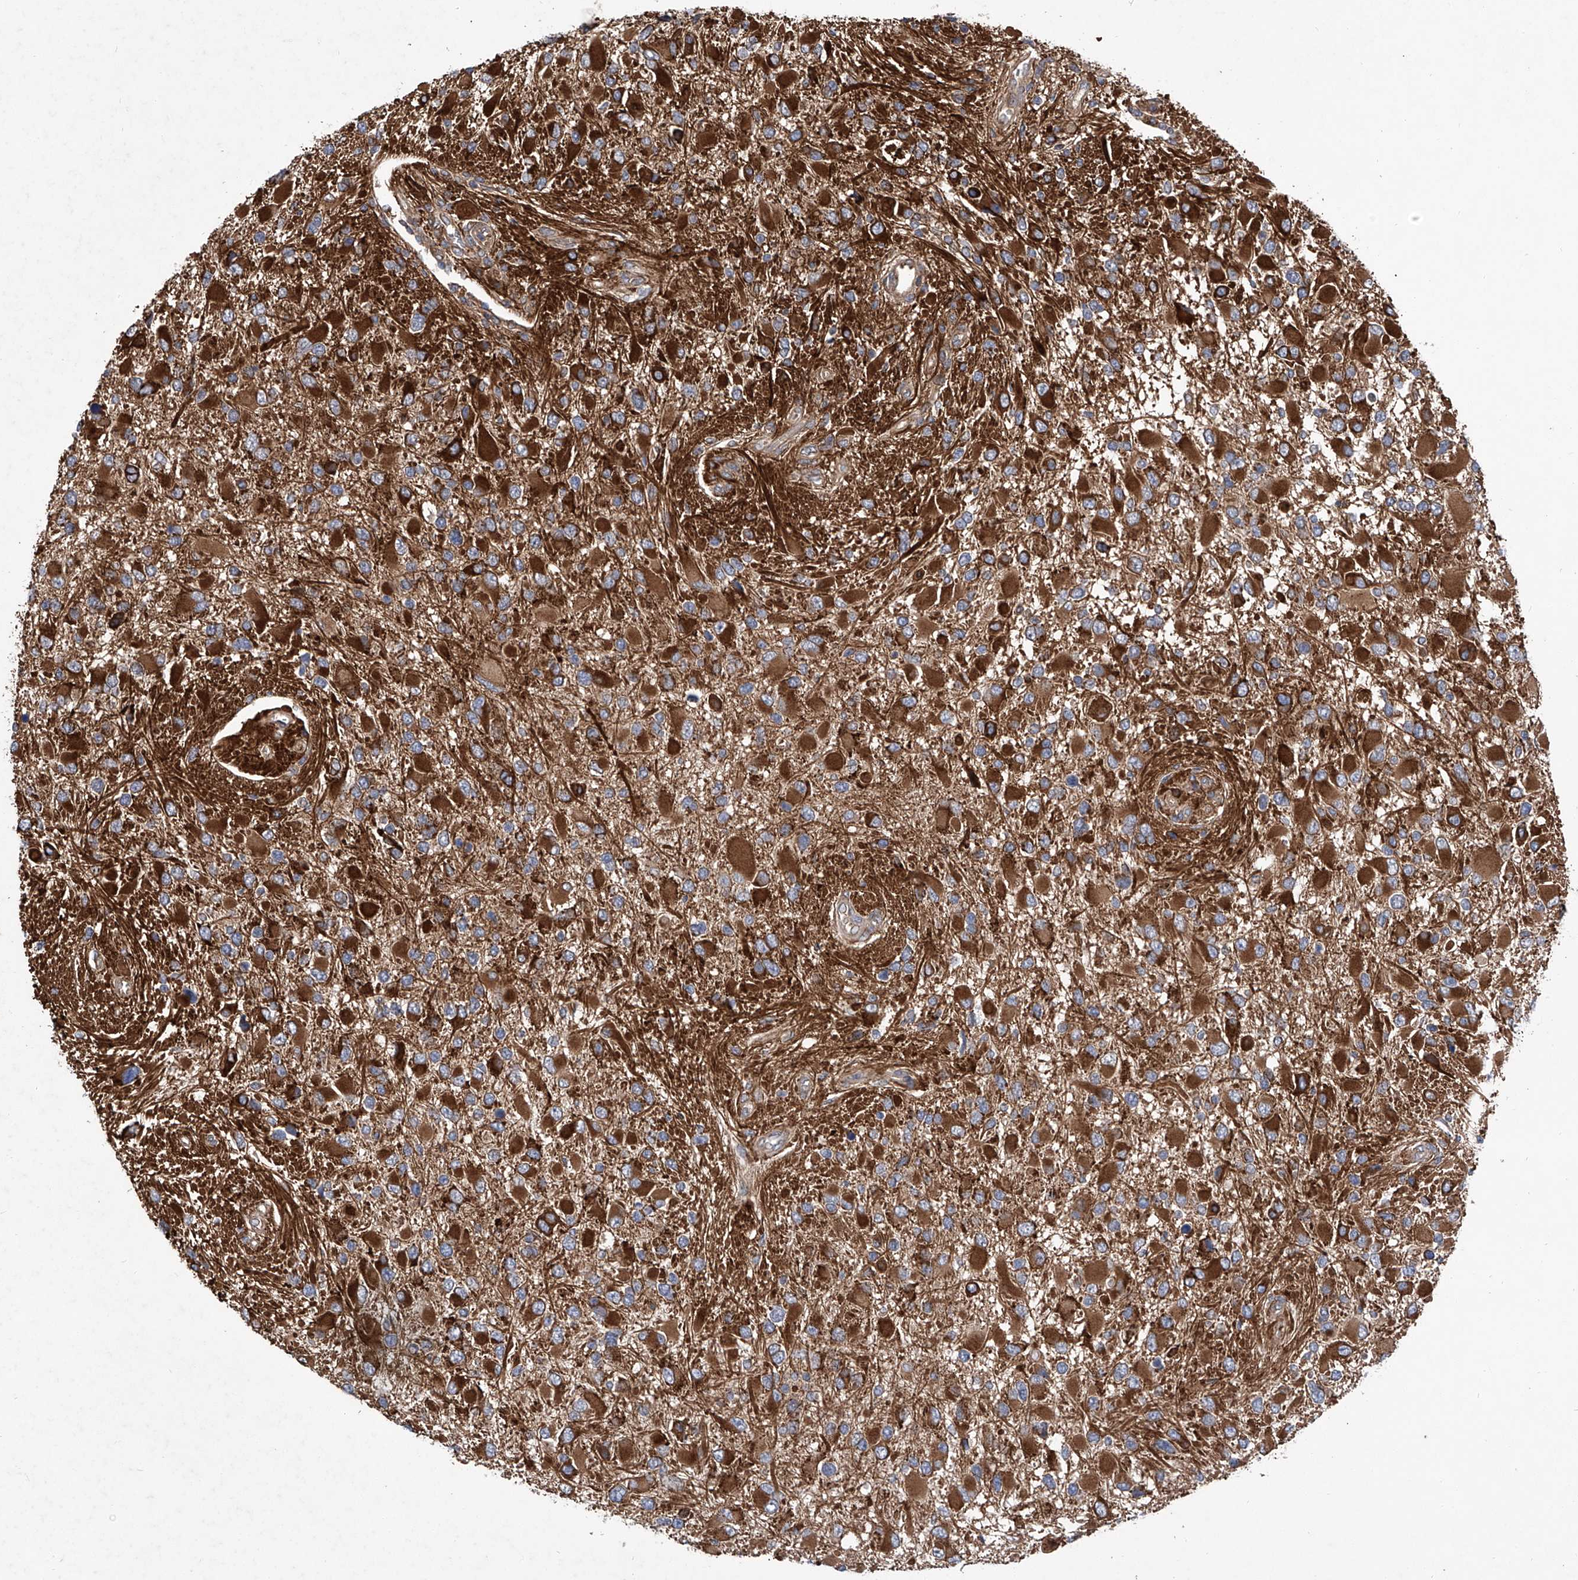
{"staining": {"intensity": "strong", "quantity": ">75%", "location": "cytoplasmic/membranous"}, "tissue": "glioma", "cell_type": "Tumor cells", "image_type": "cancer", "snomed": [{"axis": "morphology", "description": "Glioma, malignant, High grade"}, {"axis": "topography", "description": "Brain"}], "caption": "Immunohistochemical staining of human glioma demonstrates high levels of strong cytoplasmic/membranous protein staining in approximately >75% of tumor cells.", "gene": "ASCC3", "patient": {"sex": "male", "age": 53}}